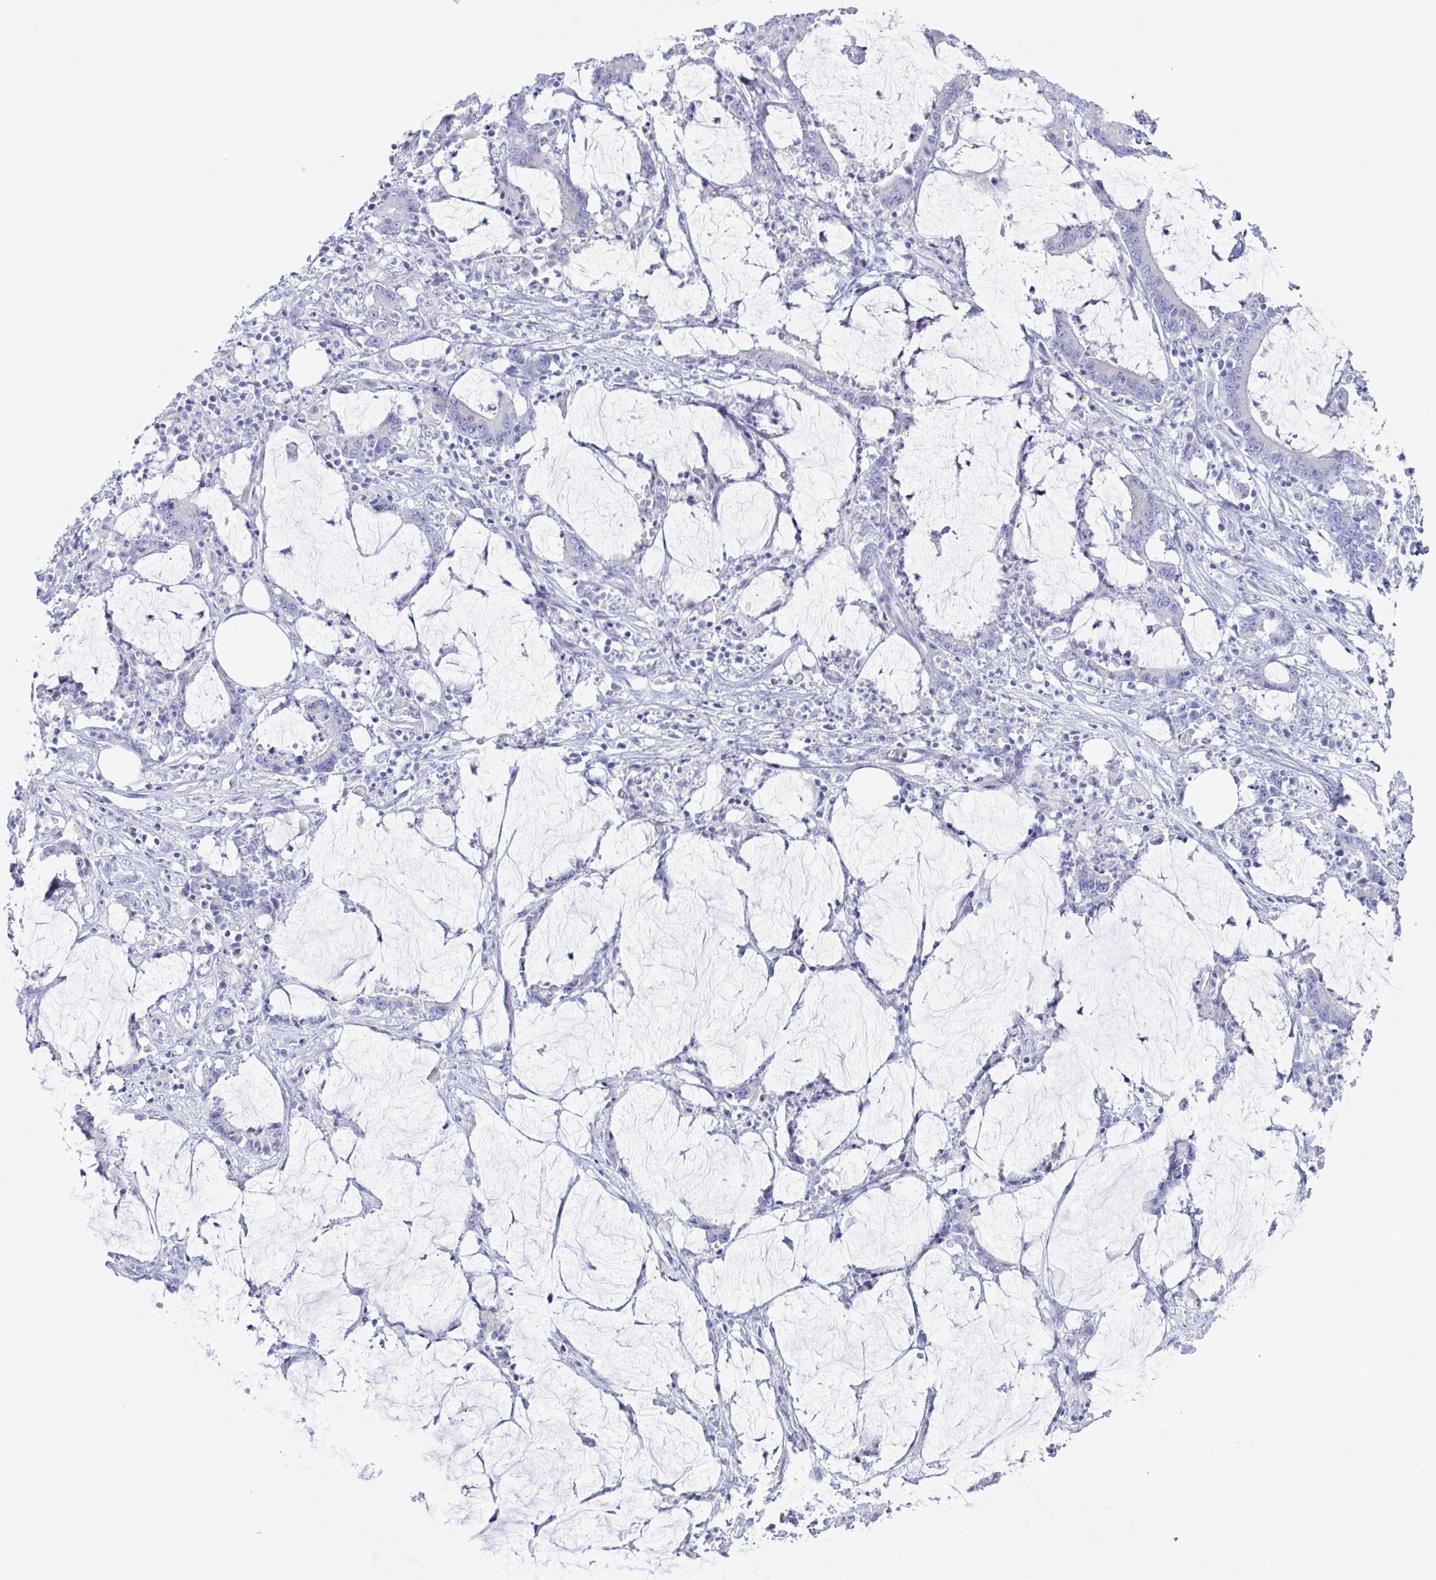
{"staining": {"intensity": "negative", "quantity": "none", "location": "none"}, "tissue": "stomach cancer", "cell_type": "Tumor cells", "image_type": "cancer", "snomed": [{"axis": "morphology", "description": "Adenocarcinoma, NOS"}, {"axis": "topography", "description": "Stomach, upper"}], "caption": "The immunohistochemistry (IHC) micrograph has no significant positivity in tumor cells of stomach cancer tissue. (DAB (3,3'-diaminobenzidine) IHC visualized using brightfield microscopy, high magnification).", "gene": "MED11", "patient": {"sex": "male", "age": 68}}